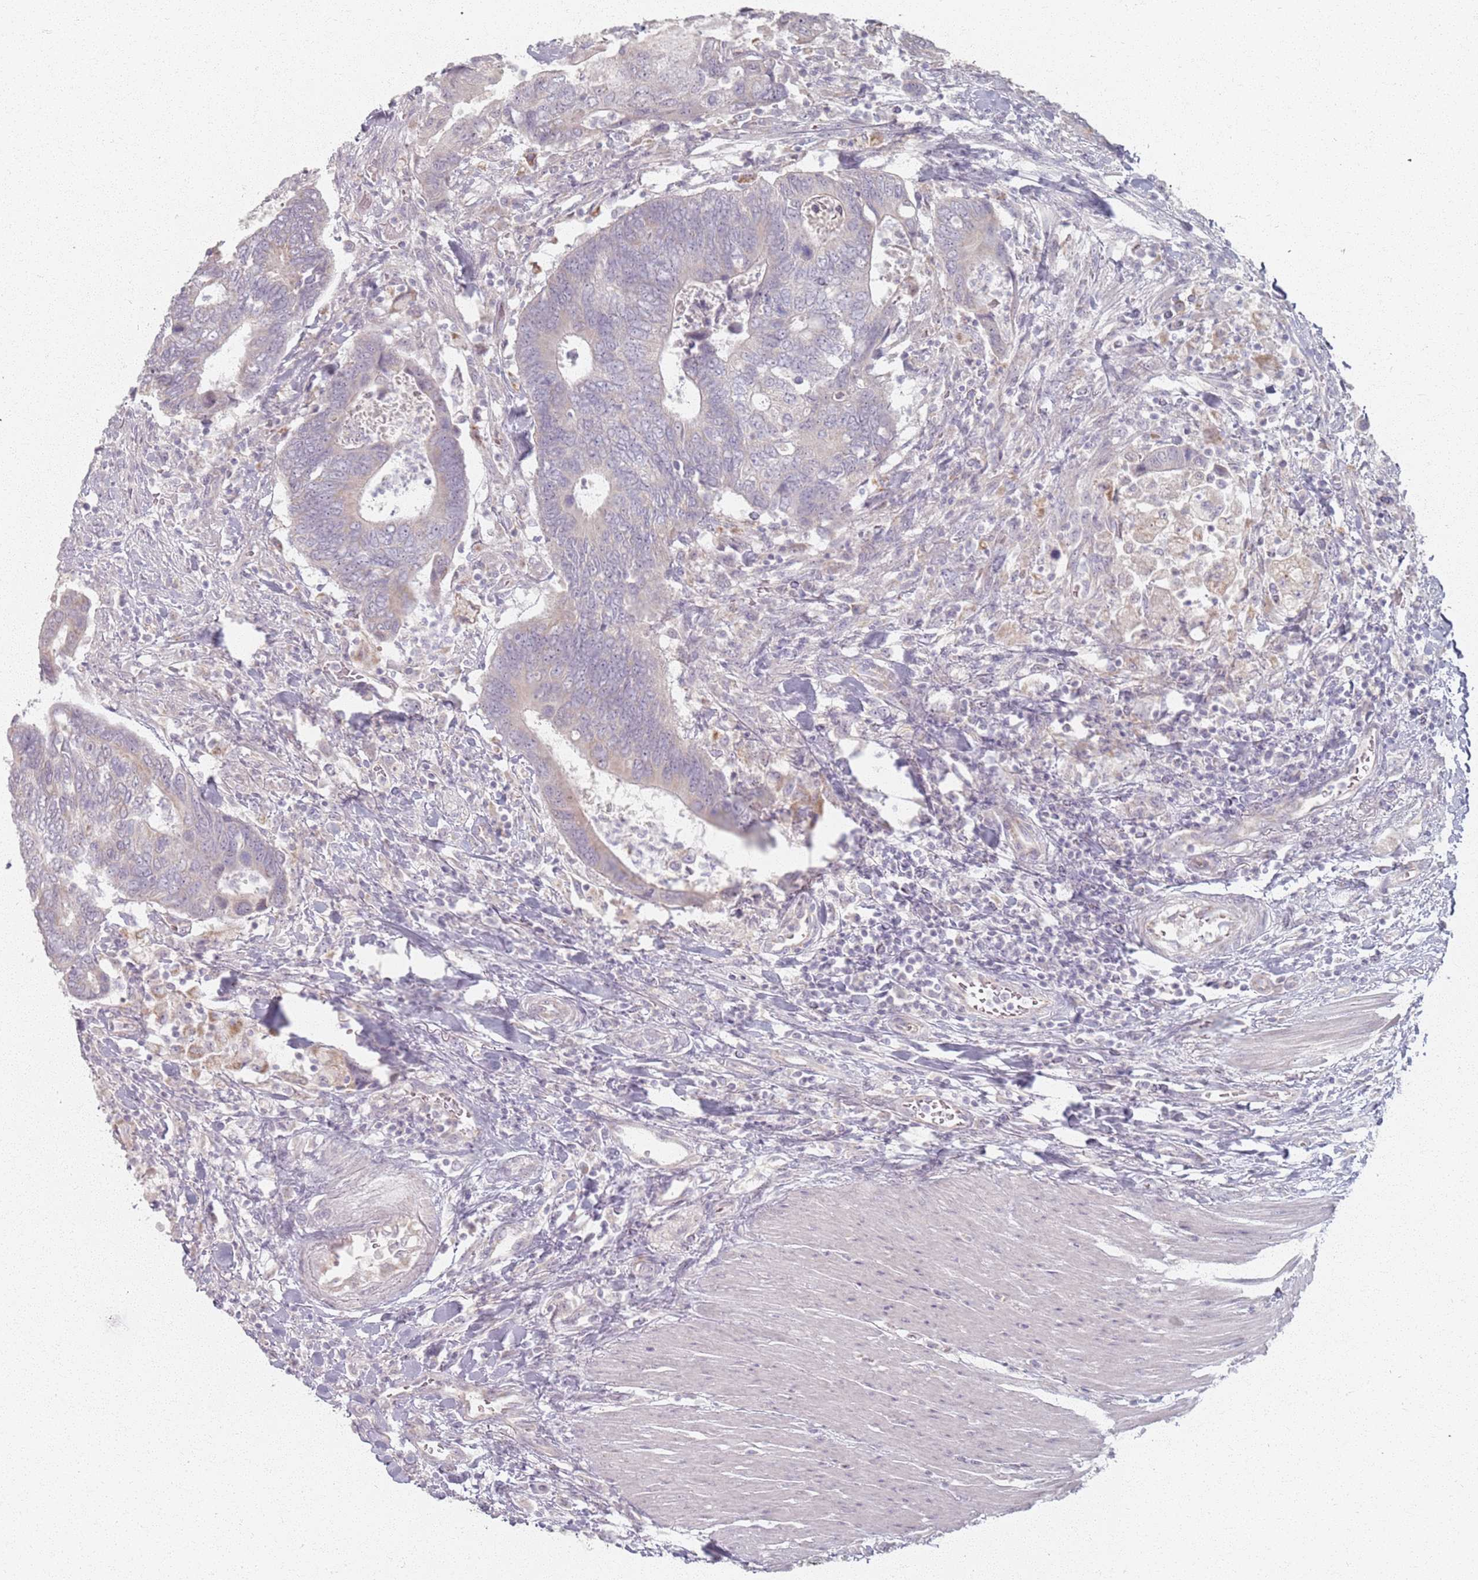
{"staining": {"intensity": "negative", "quantity": "none", "location": "none"}, "tissue": "colorectal cancer", "cell_type": "Tumor cells", "image_type": "cancer", "snomed": [{"axis": "morphology", "description": "Adenocarcinoma, NOS"}, {"axis": "topography", "description": "Colon"}], "caption": "Tumor cells are negative for protein expression in human colorectal cancer (adenocarcinoma).", "gene": "PKD2L2", "patient": {"sex": "male", "age": 87}}